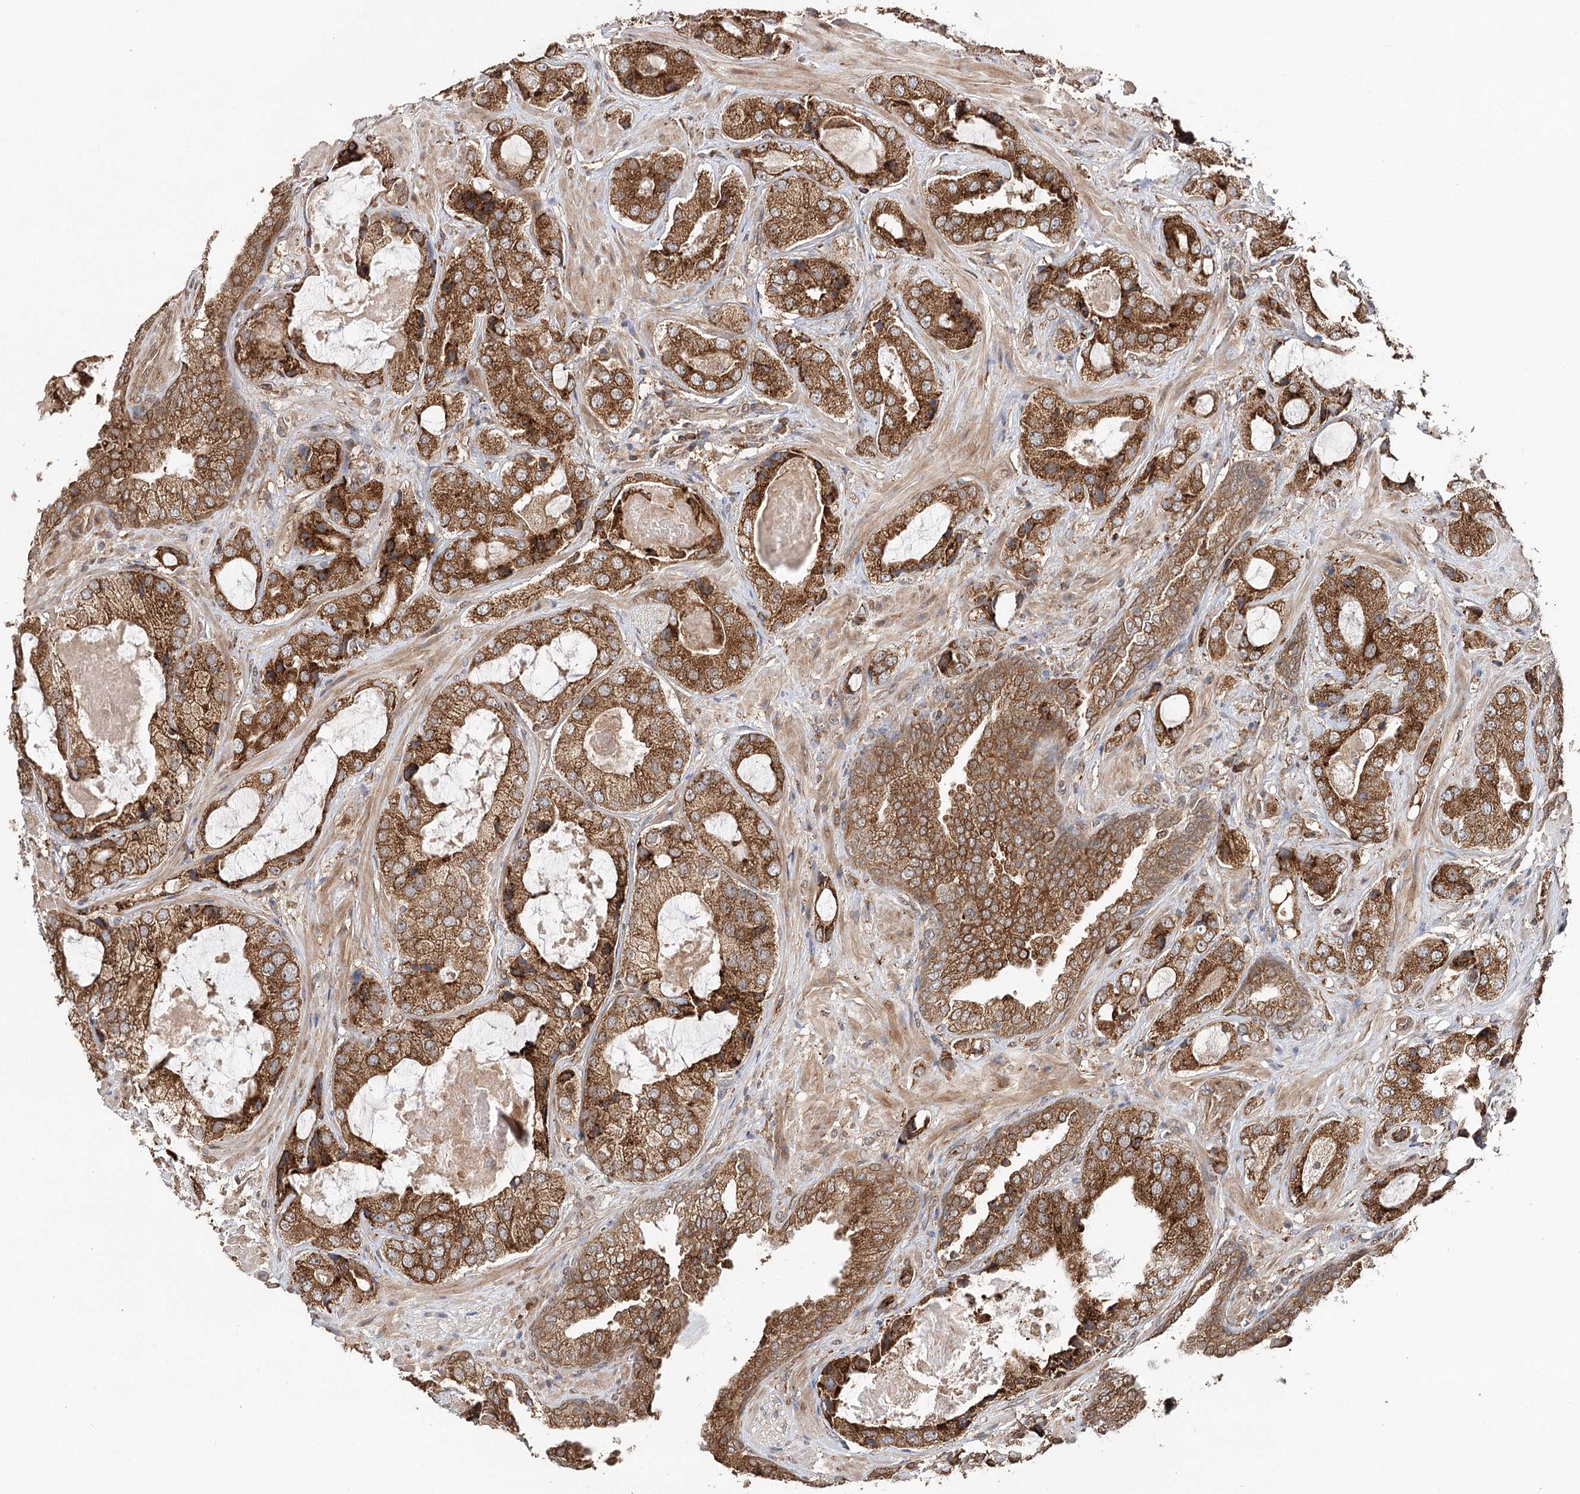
{"staining": {"intensity": "strong", "quantity": ">75%", "location": "cytoplasmic/membranous"}, "tissue": "prostate cancer", "cell_type": "Tumor cells", "image_type": "cancer", "snomed": [{"axis": "morphology", "description": "Normal tissue, NOS"}, {"axis": "morphology", "description": "Adenocarcinoma, High grade"}, {"axis": "topography", "description": "Prostate"}, {"axis": "topography", "description": "Peripheral nerve tissue"}], "caption": "Prostate cancer (adenocarcinoma (high-grade)) stained with DAB IHC demonstrates high levels of strong cytoplasmic/membranous positivity in approximately >75% of tumor cells.", "gene": "DNAJB14", "patient": {"sex": "male", "age": 59}}